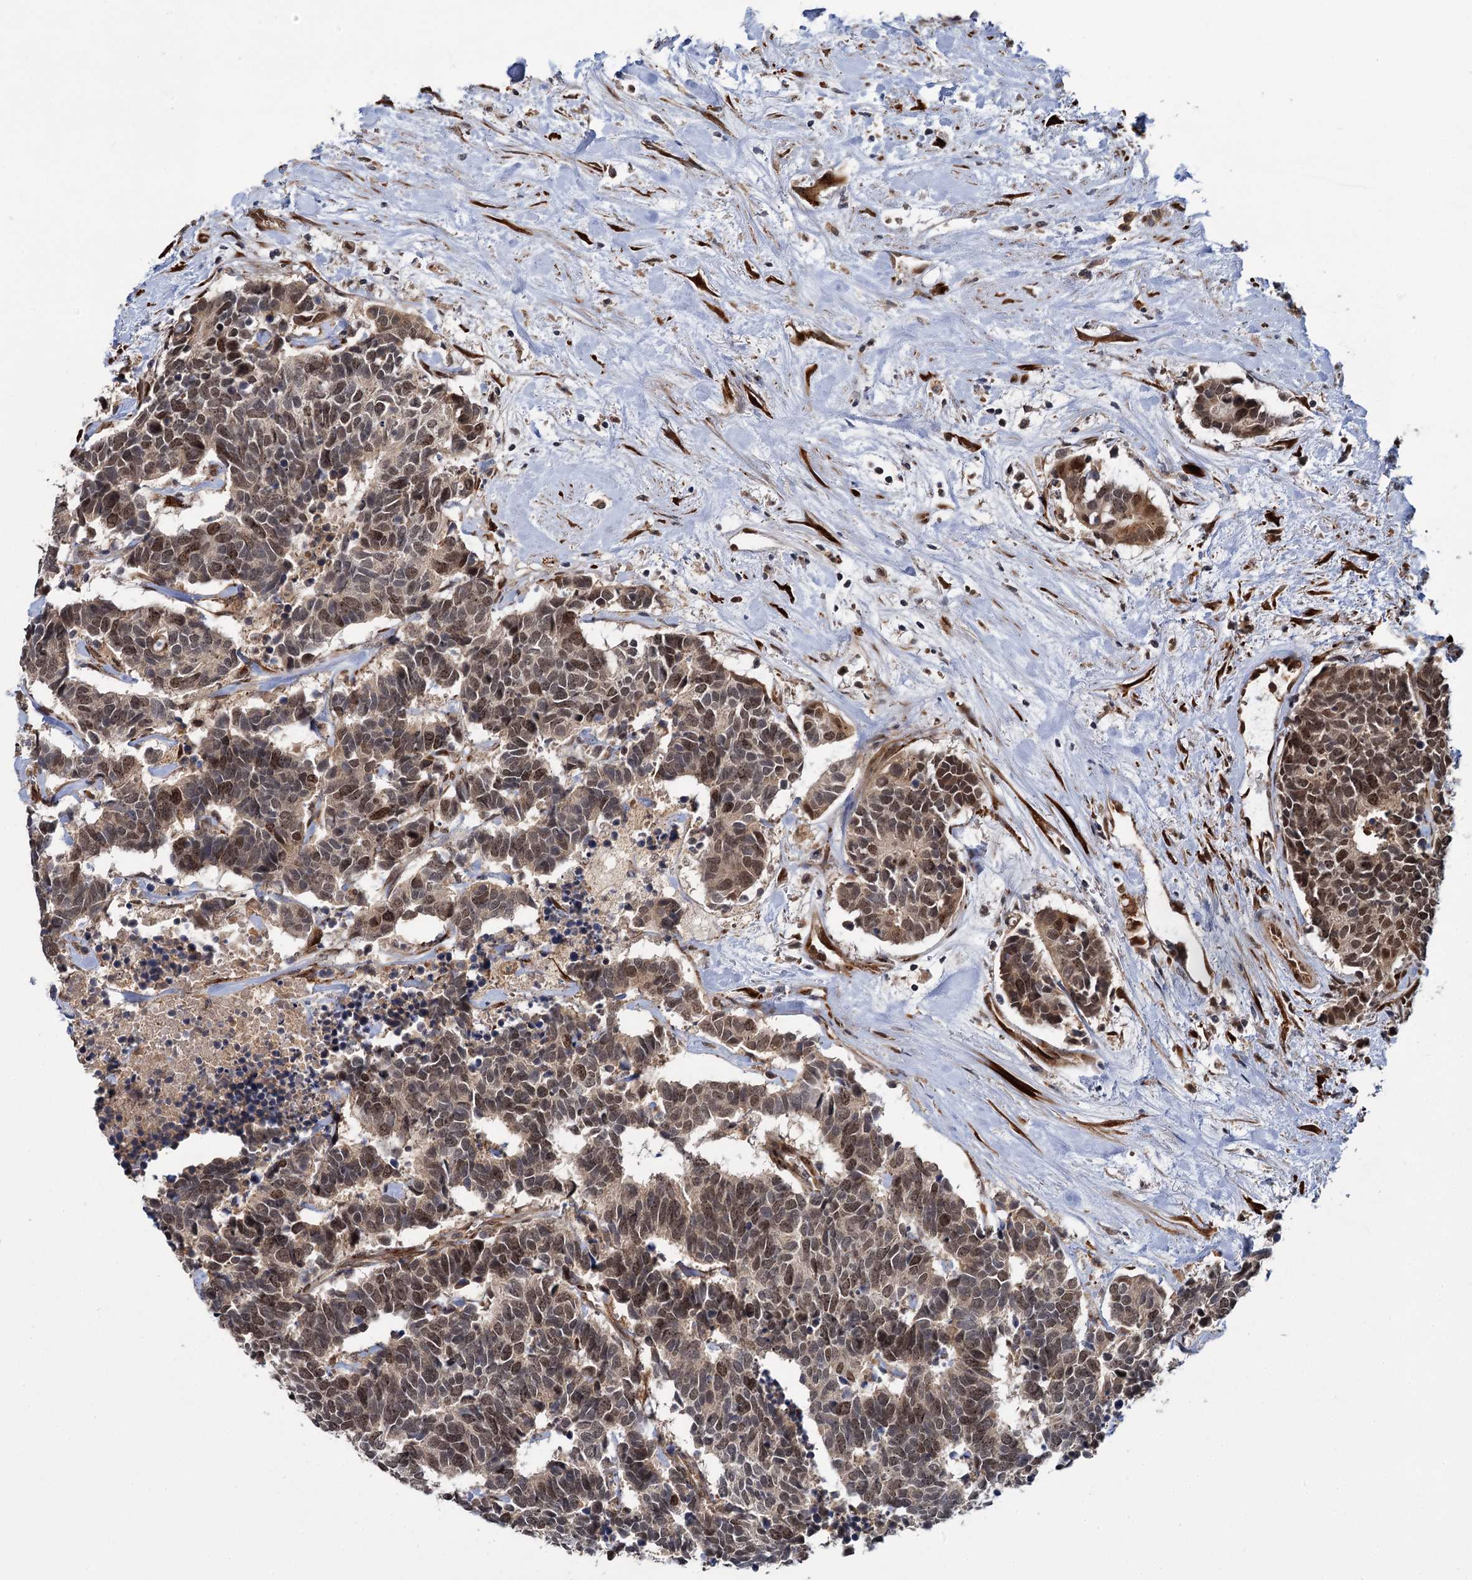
{"staining": {"intensity": "moderate", "quantity": ">75%", "location": "cytoplasmic/membranous,nuclear"}, "tissue": "carcinoid", "cell_type": "Tumor cells", "image_type": "cancer", "snomed": [{"axis": "morphology", "description": "Carcinoma, NOS"}, {"axis": "morphology", "description": "Carcinoid, malignant, NOS"}, {"axis": "topography", "description": "Urinary bladder"}], "caption": "Brown immunohistochemical staining in malignant carcinoid exhibits moderate cytoplasmic/membranous and nuclear staining in approximately >75% of tumor cells.", "gene": "APBA2", "patient": {"sex": "male", "age": 57}}